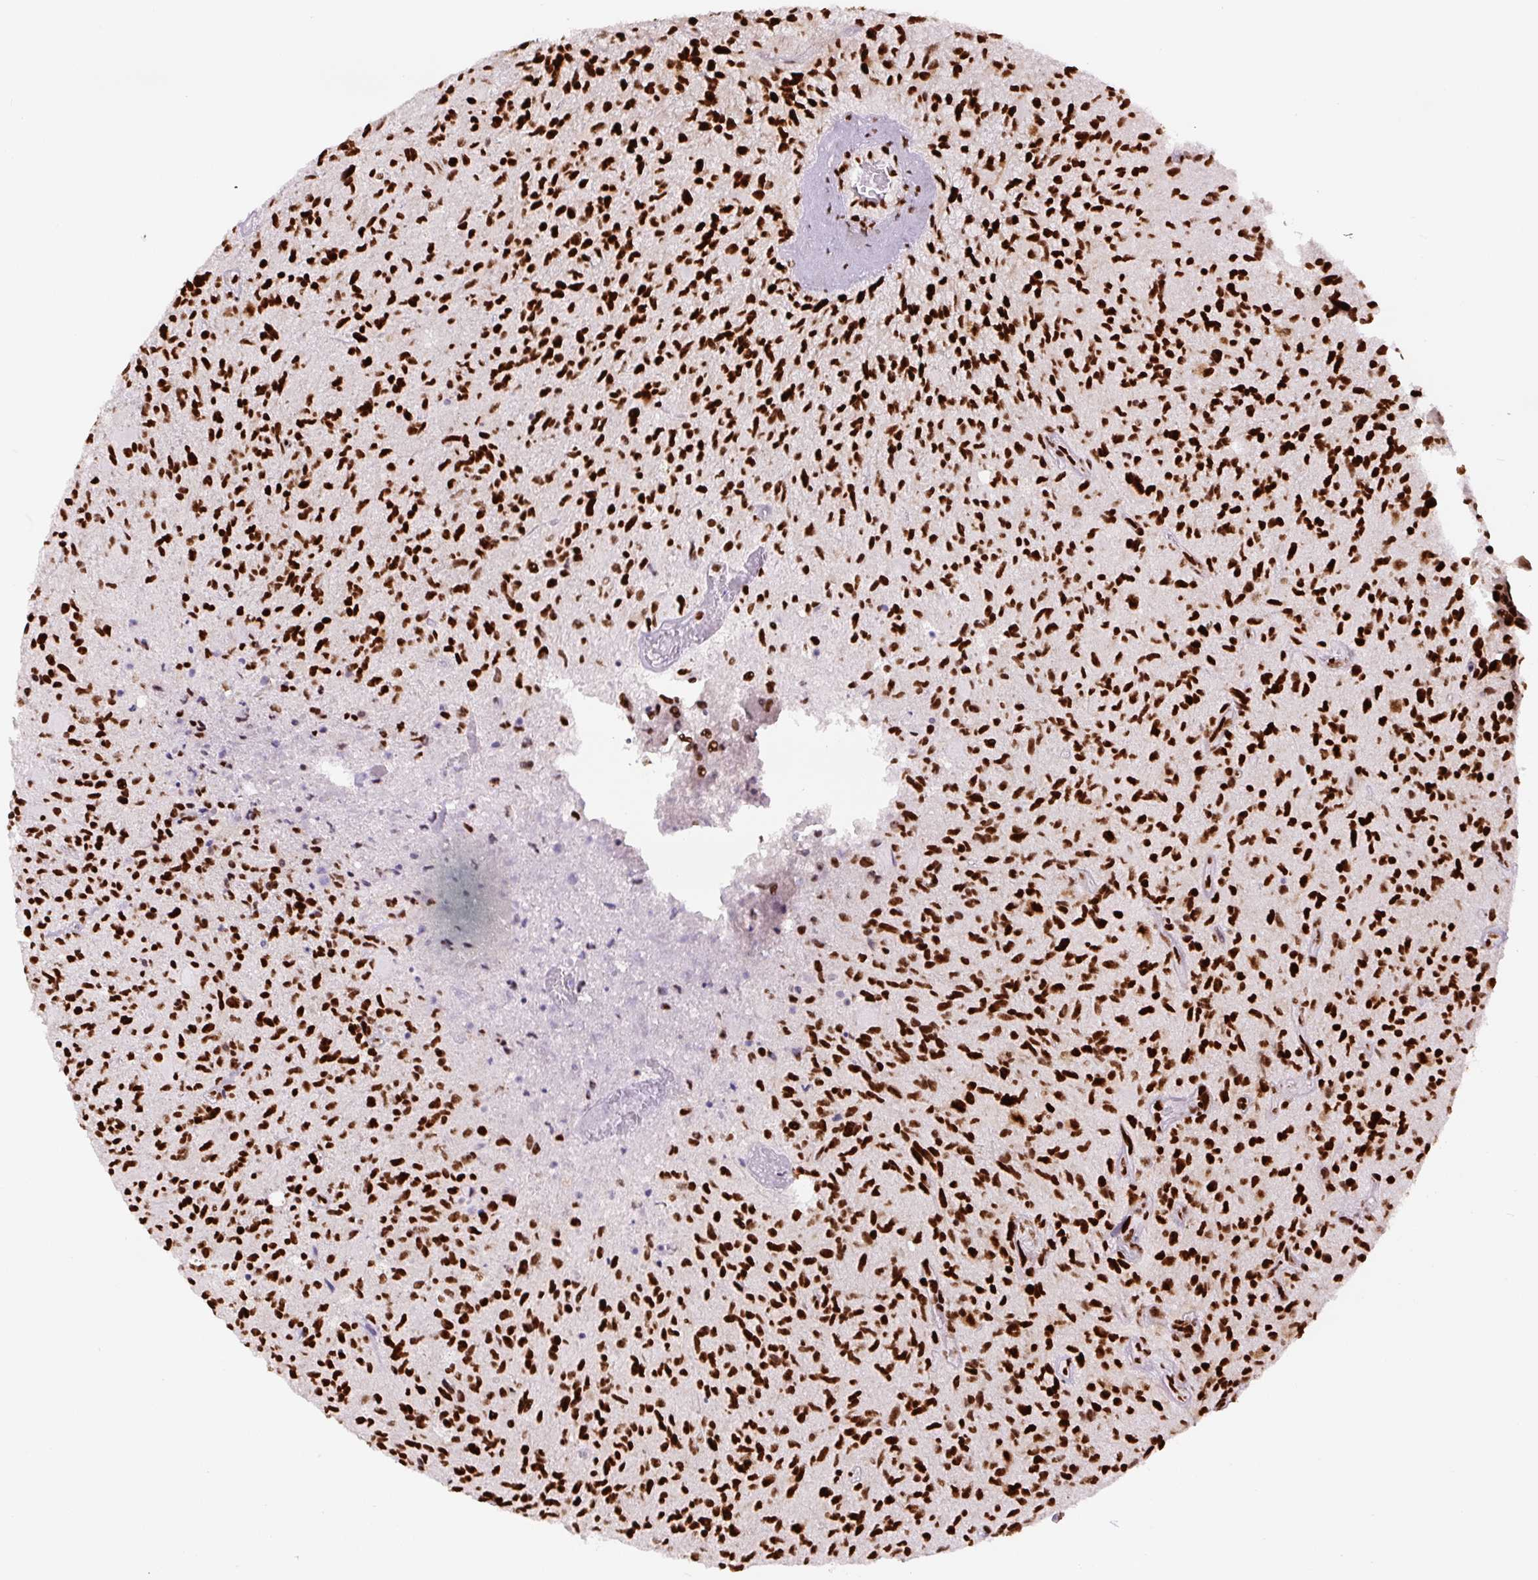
{"staining": {"intensity": "strong", "quantity": ">75%", "location": "nuclear"}, "tissue": "glioma", "cell_type": "Tumor cells", "image_type": "cancer", "snomed": [{"axis": "morphology", "description": "Glioma, malignant, High grade"}, {"axis": "topography", "description": "Brain"}], "caption": "Tumor cells demonstrate strong nuclear expression in about >75% of cells in malignant glioma (high-grade).", "gene": "FUS", "patient": {"sex": "female", "age": 70}}